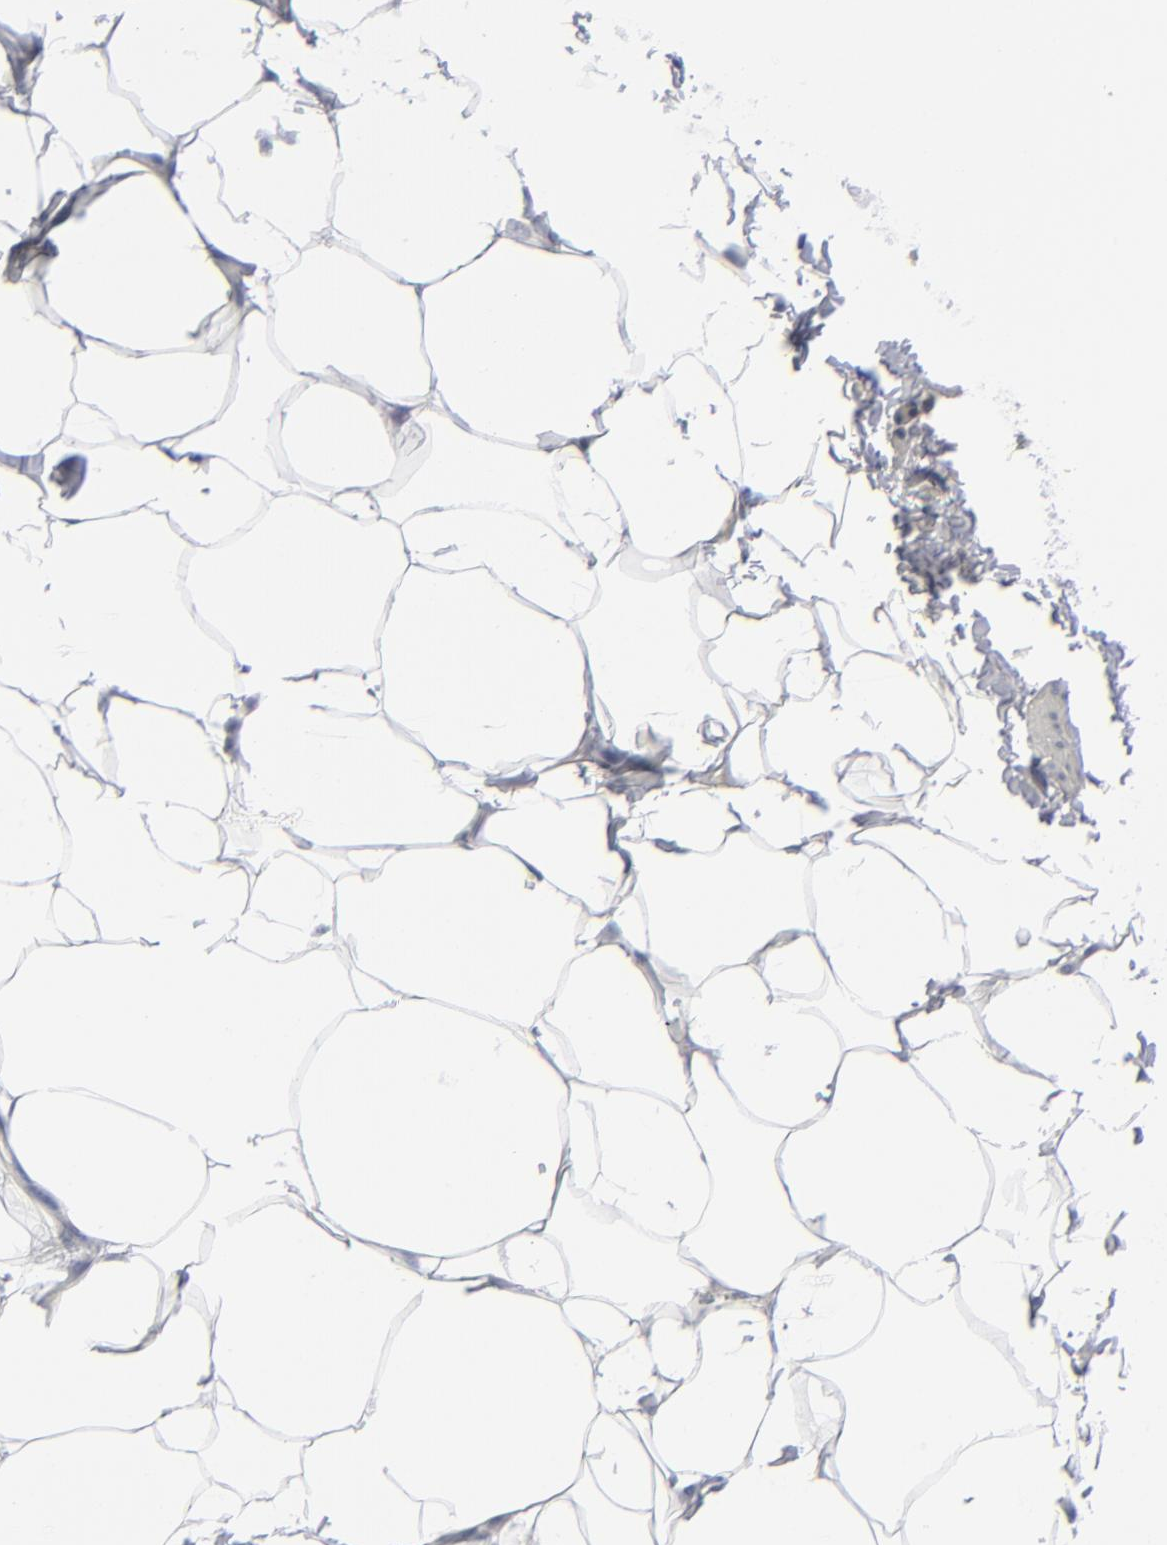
{"staining": {"intensity": "negative", "quantity": "none", "location": "none"}, "tissue": "adipose tissue", "cell_type": "Adipocytes", "image_type": "normal", "snomed": [{"axis": "morphology", "description": "Normal tissue, NOS"}, {"axis": "topography", "description": "Vascular tissue"}], "caption": "A photomicrograph of adipose tissue stained for a protein demonstrates no brown staining in adipocytes.", "gene": "NUP88", "patient": {"sex": "male", "age": 41}}